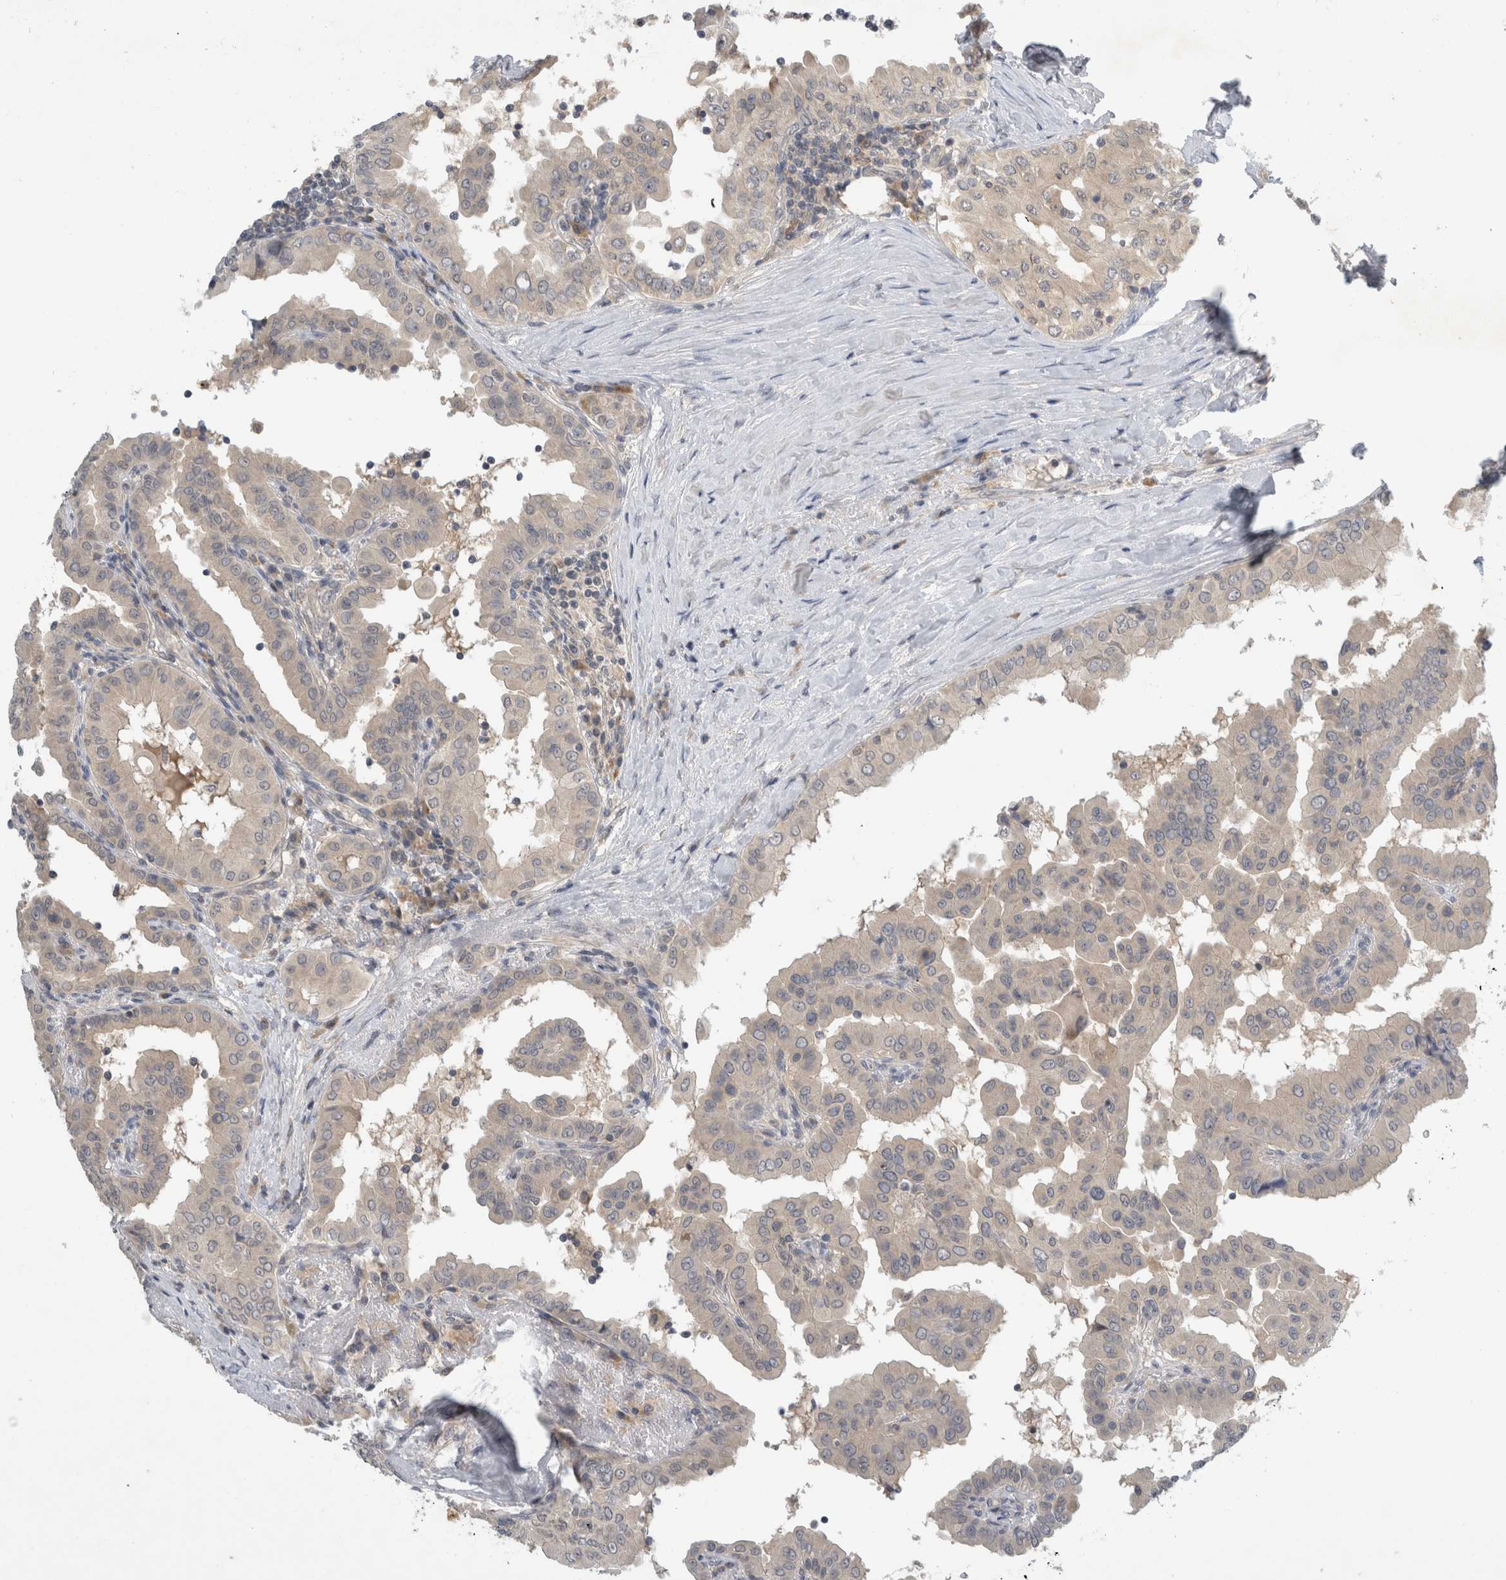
{"staining": {"intensity": "weak", "quantity": "25%-75%", "location": "cytoplasmic/membranous"}, "tissue": "thyroid cancer", "cell_type": "Tumor cells", "image_type": "cancer", "snomed": [{"axis": "morphology", "description": "Papillary adenocarcinoma, NOS"}, {"axis": "topography", "description": "Thyroid gland"}], "caption": "Thyroid cancer tissue reveals weak cytoplasmic/membranous expression in about 25%-75% of tumor cells, visualized by immunohistochemistry.", "gene": "AASDHPPT", "patient": {"sex": "male", "age": 33}}